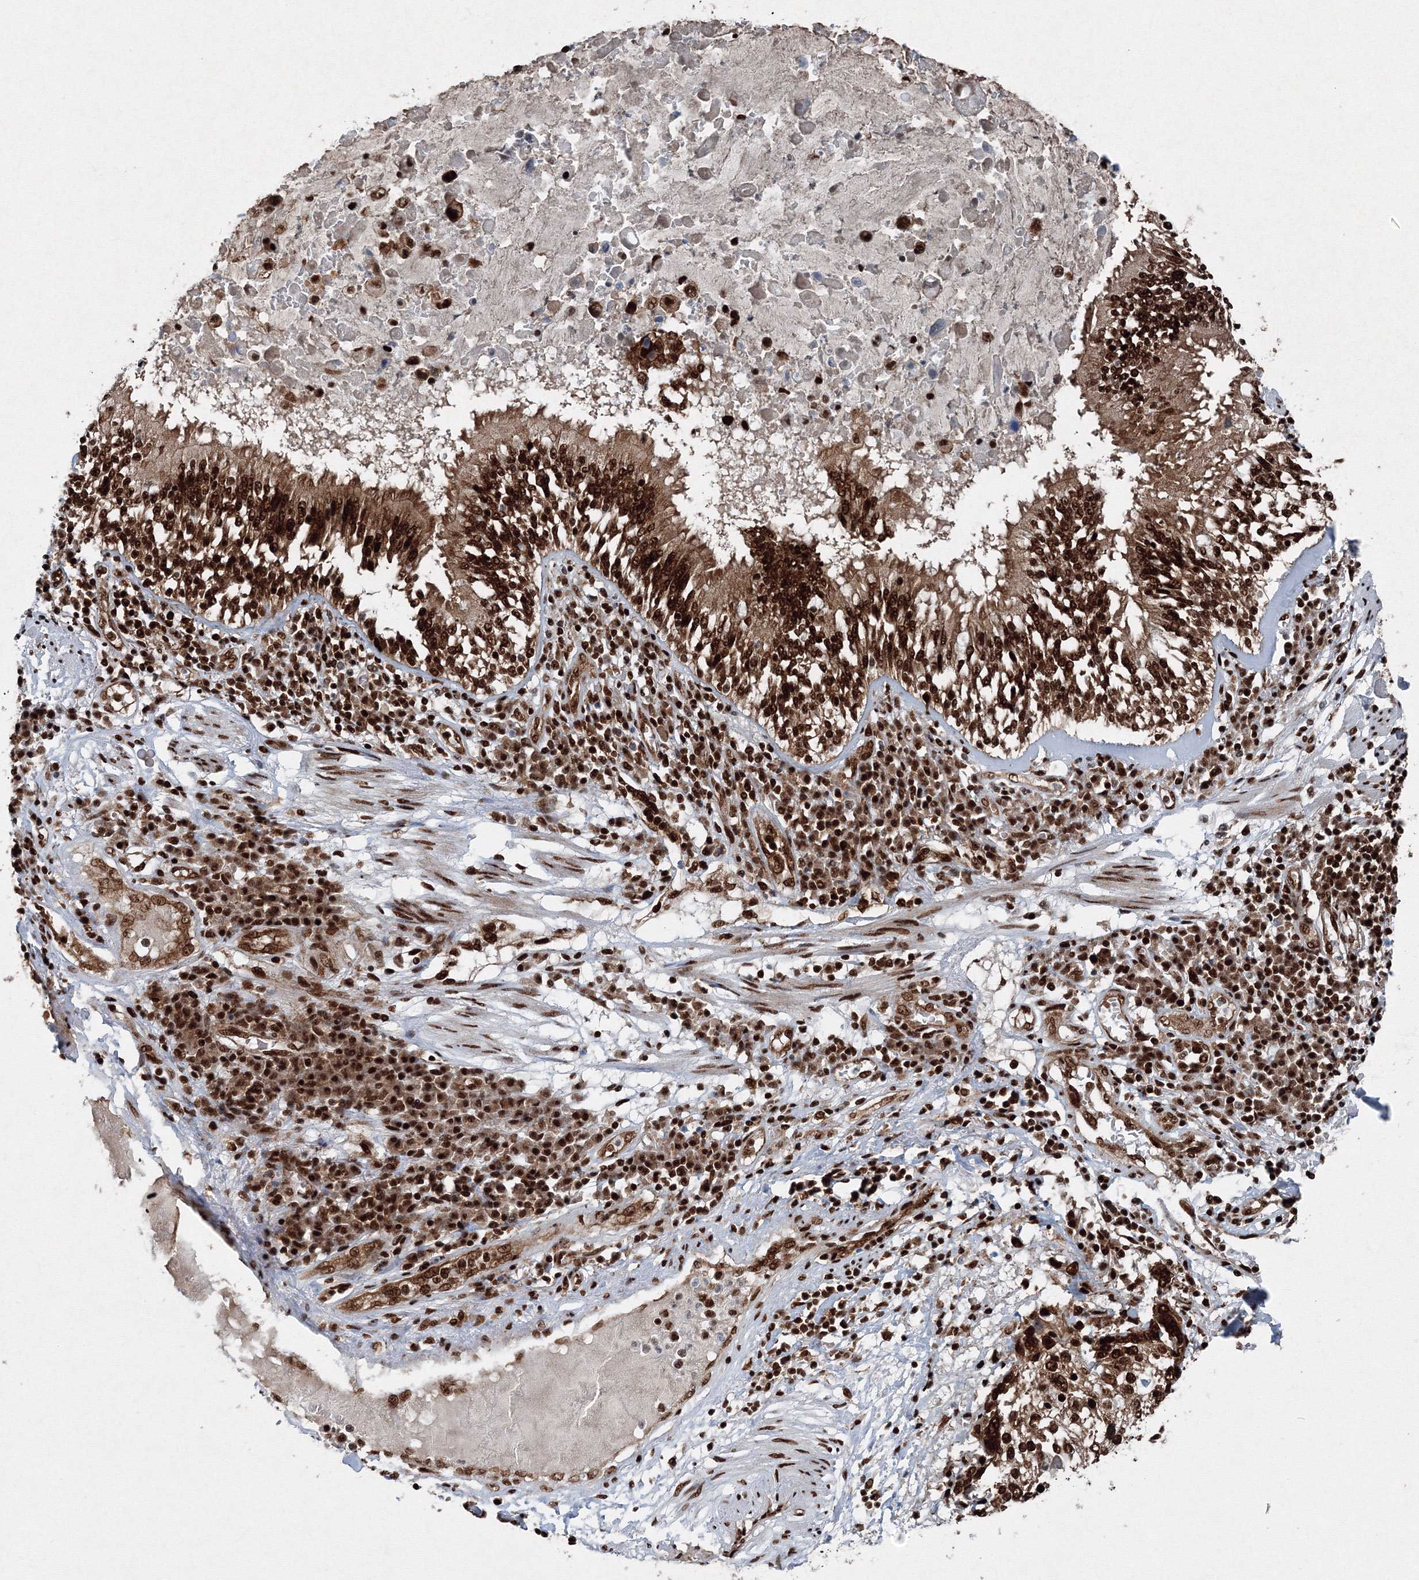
{"staining": {"intensity": "strong", "quantity": ">75%", "location": "nuclear"}, "tissue": "lung cancer", "cell_type": "Tumor cells", "image_type": "cancer", "snomed": [{"axis": "morphology", "description": "Squamous cell carcinoma, NOS"}, {"axis": "topography", "description": "Lung"}], "caption": "Immunohistochemical staining of human lung squamous cell carcinoma demonstrates high levels of strong nuclear protein staining in about >75% of tumor cells. (IHC, brightfield microscopy, high magnification).", "gene": "SNRPC", "patient": {"sex": "male", "age": 65}}